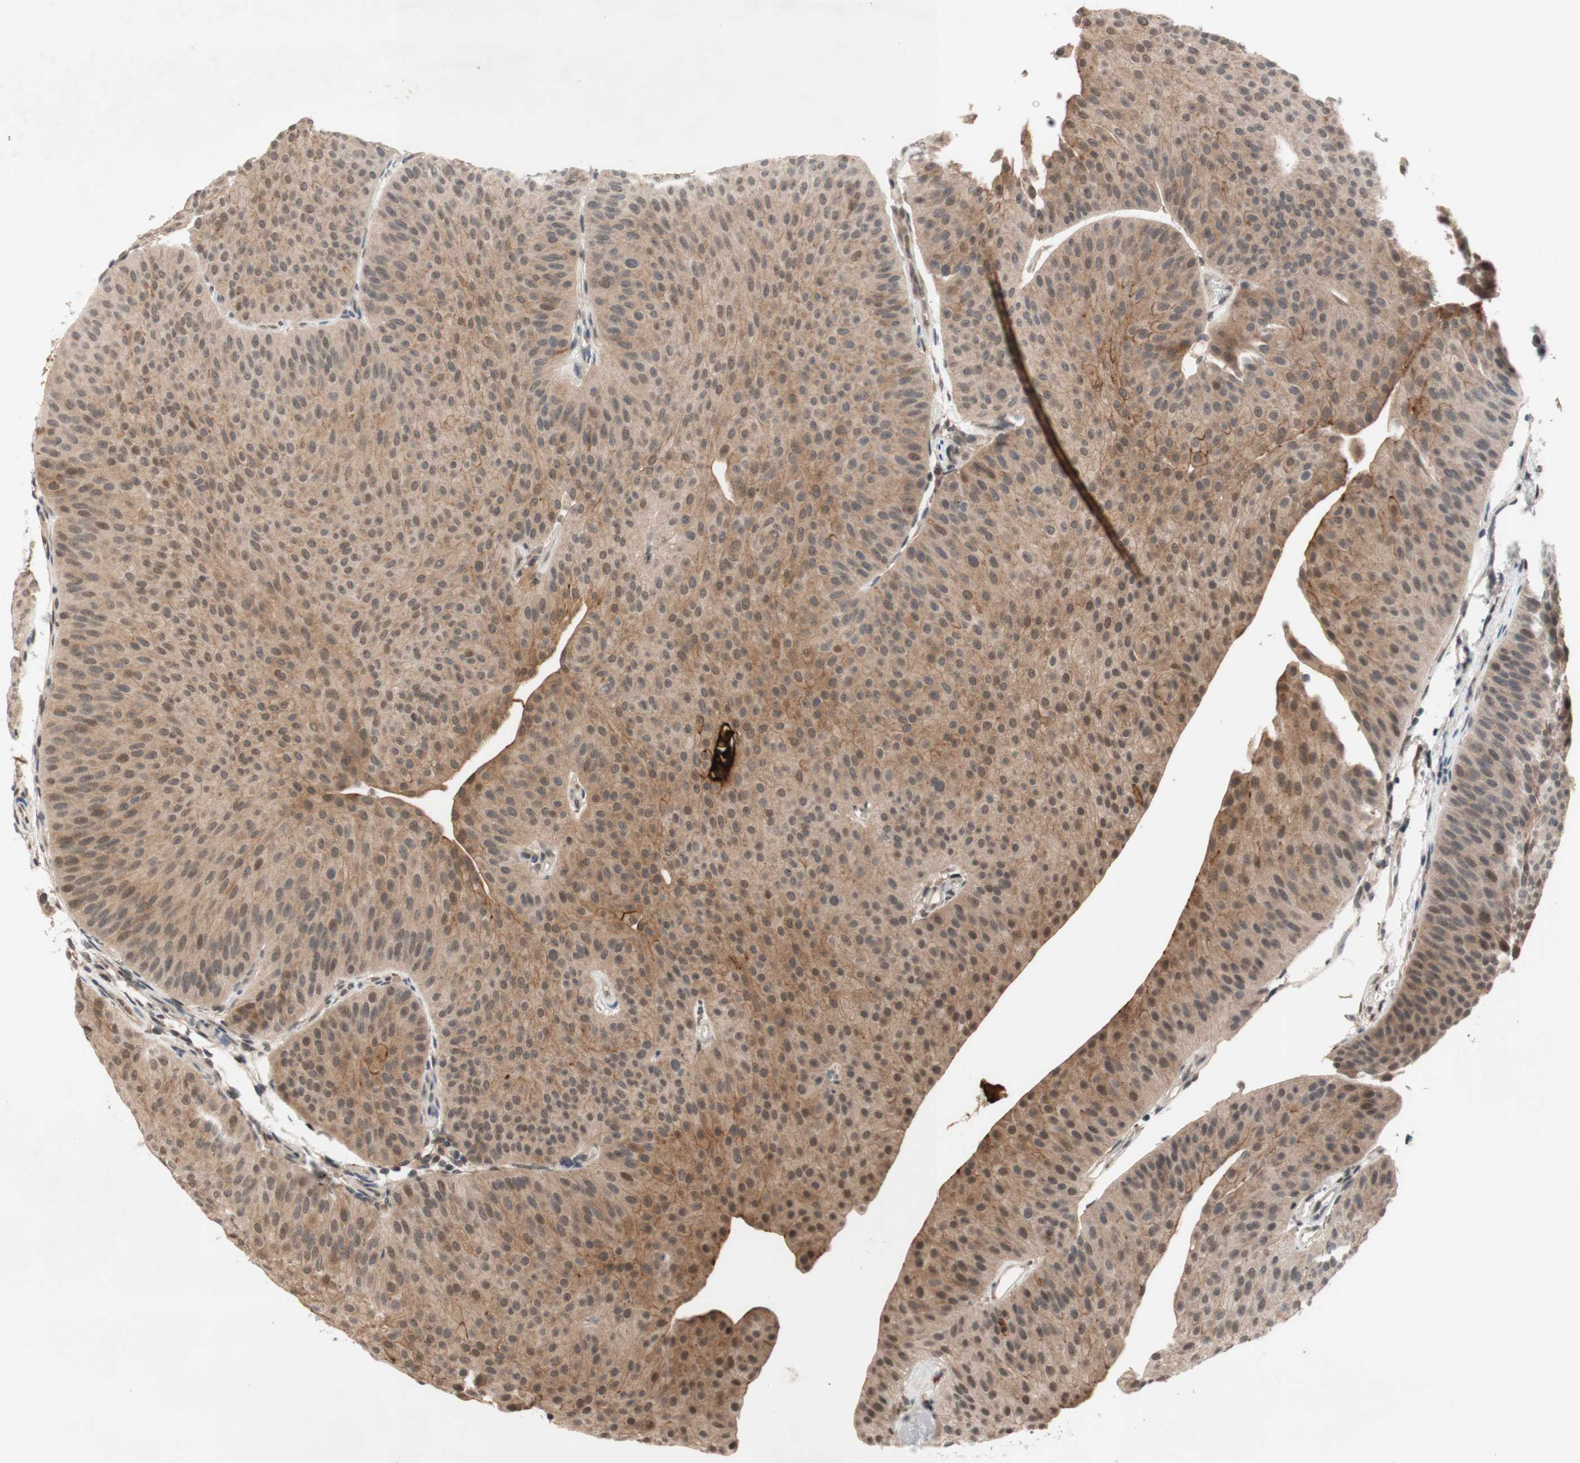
{"staining": {"intensity": "moderate", "quantity": ">75%", "location": "cytoplasmic/membranous,nuclear"}, "tissue": "urothelial cancer", "cell_type": "Tumor cells", "image_type": "cancer", "snomed": [{"axis": "morphology", "description": "Urothelial carcinoma, Low grade"}, {"axis": "topography", "description": "Urinary bladder"}], "caption": "A brown stain shows moderate cytoplasmic/membranous and nuclear expression of a protein in human urothelial cancer tumor cells. (Brightfield microscopy of DAB IHC at high magnification).", "gene": "CD55", "patient": {"sex": "female", "age": 60}}